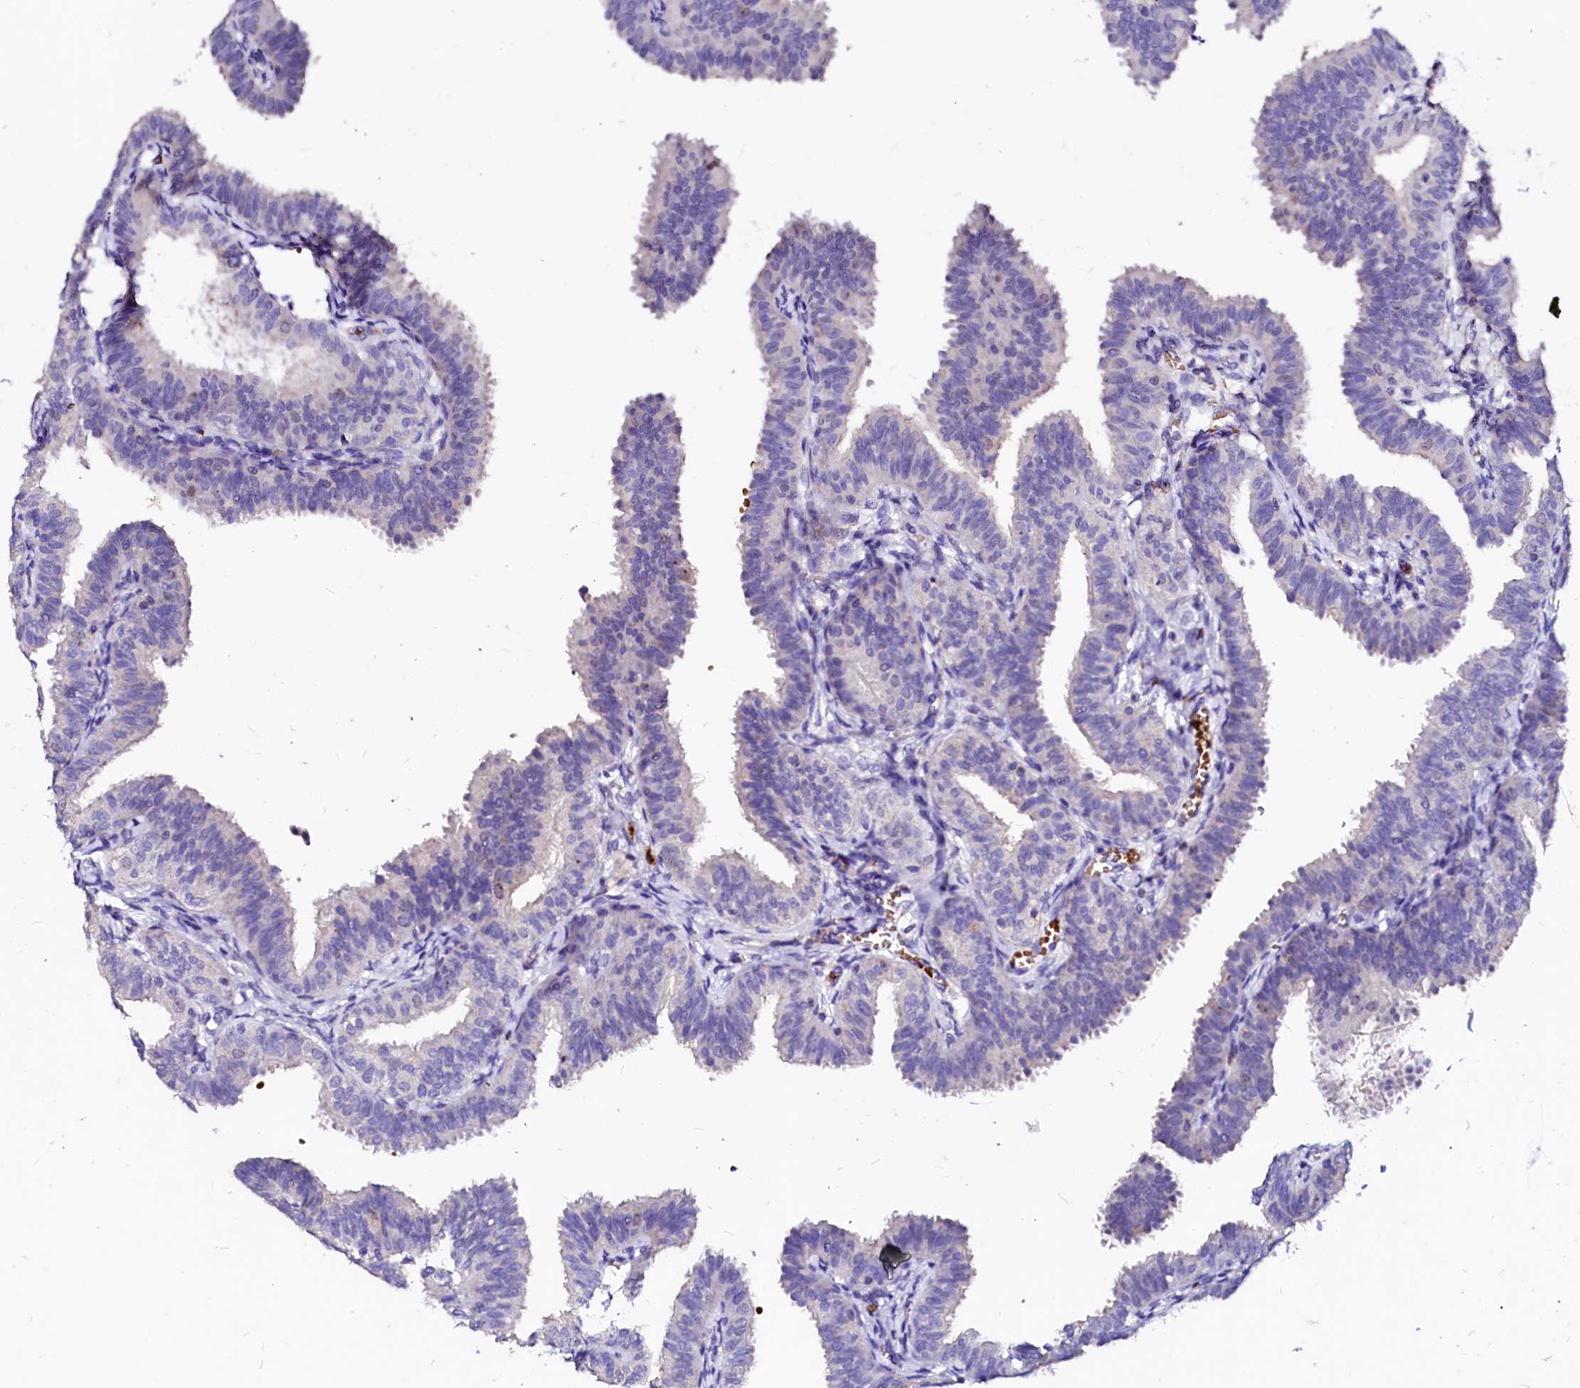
{"staining": {"intensity": "negative", "quantity": "none", "location": "none"}, "tissue": "fallopian tube", "cell_type": "Glandular cells", "image_type": "normal", "snomed": [{"axis": "morphology", "description": "Normal tissue, NOS"}, {"axis": "topography", "description": "Fallopian tube"}], "caption": "Protein analysis of normal fallopian tube demonstrates no significant positivity in glandular cells.", "gene": "RAB27A", "patient": {"sex": "female", "age": 35}}